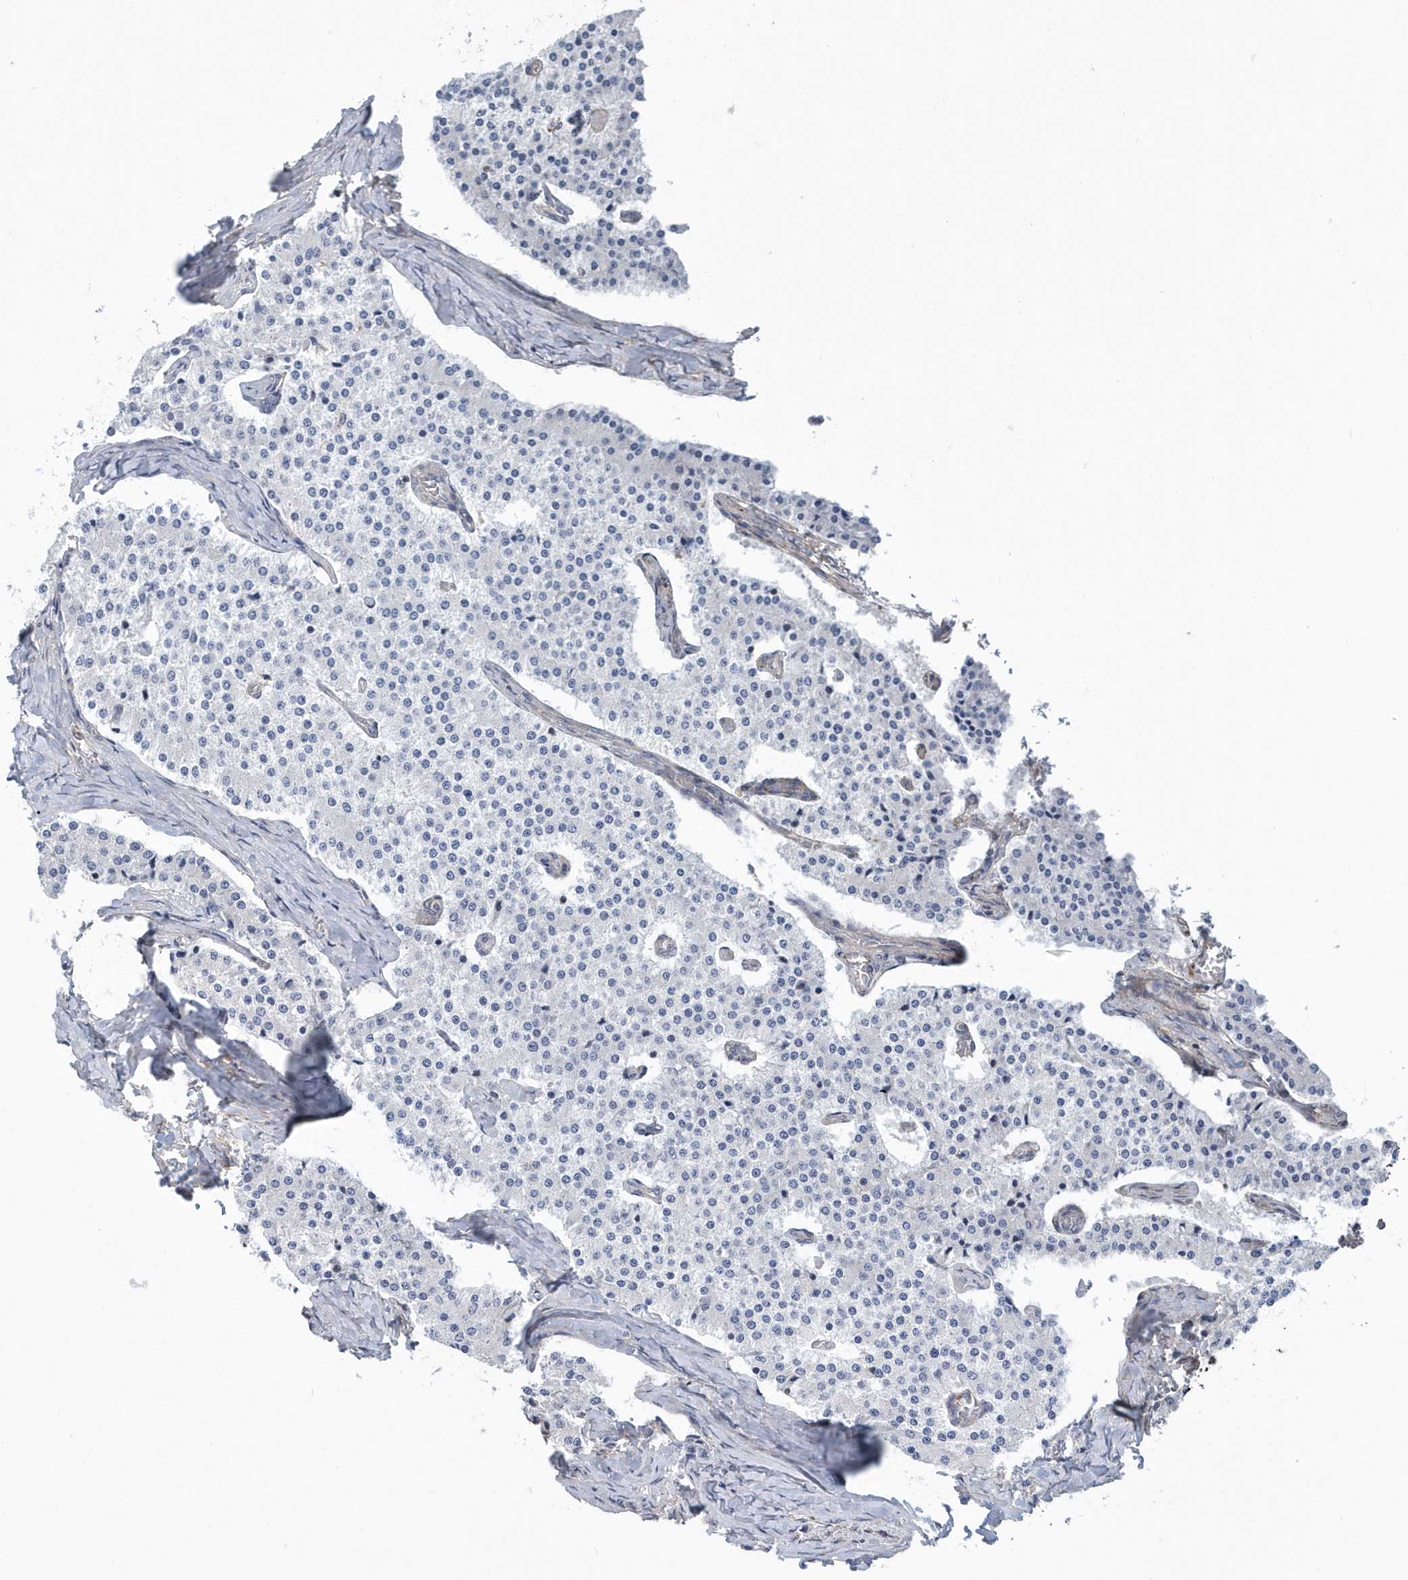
{"staining": {"intensity": "negative", "quantity": "none", "location": "none"}, "tissue": "carcinoid", "cell_type": "Tumor cells", "image_type": "cancer", "snomed": [{"axis": "morphology", "description": "Carcinoid, malignant, NOS"}, {"axis": "topography", "description": "Colon"}], "caption": "Immunohistochemistry (IHC) image of neoplastic tissue: carcinoid (malignant) stained with DAB demonstrates no significant protein expression in tumor cells. (Immunohistochemistry (IHC), brightfield microscopy, high magnification).", "gene": "ARAP2", "patient": {"sex": "female", "age": 52}}